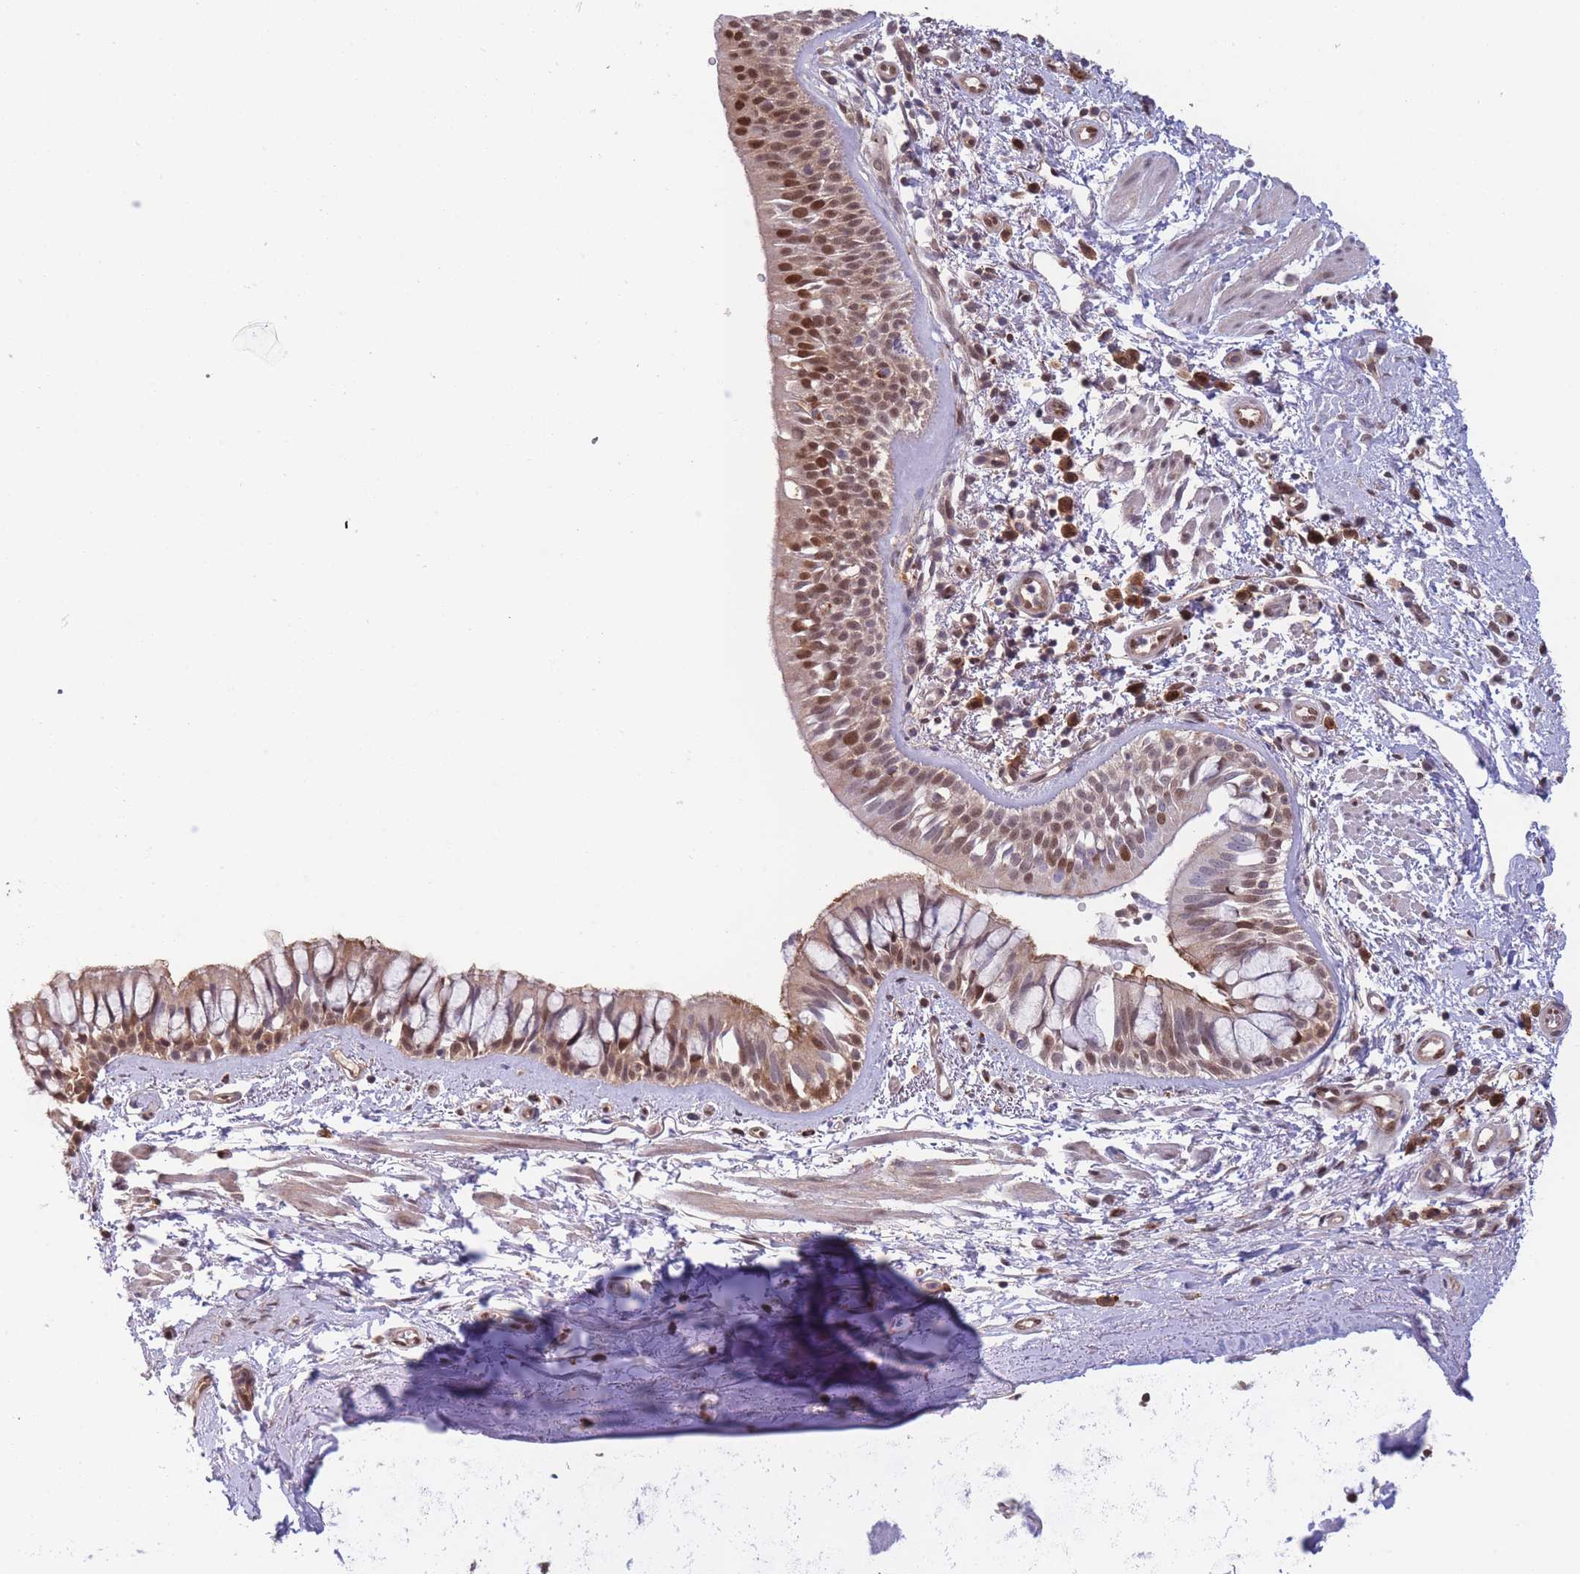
{"staining": {"intensity": "moderate", "quantity": ">75%", "location": "cytoplasmic/membranous,nuclear"}, "tissue": "bronchus", "cell_type": "Respiratory epithelial cells", "image_type": "normal", "snomed": [{"axis": "morphology", "description": "Normal tissue, NOS"}, {"axis": "topography", "description": "Lymph node"}, {"axis": "topography", "description": "Cartilage tissue"}, {"axis": "topography", "description": "Bronchus"}], "caption": "An IHC micrograph of unremarkable tissue is shown. Protein staining in brown labels moderate cytoplasmic/membranous,nuclear positivity in bronchus within respiratory epithelial cells. (brown staining indicates protein expression, while blue staining denotes nuclei).", "gene": "NSFL1C", "patient": {"sex": "female", "age": 70}}